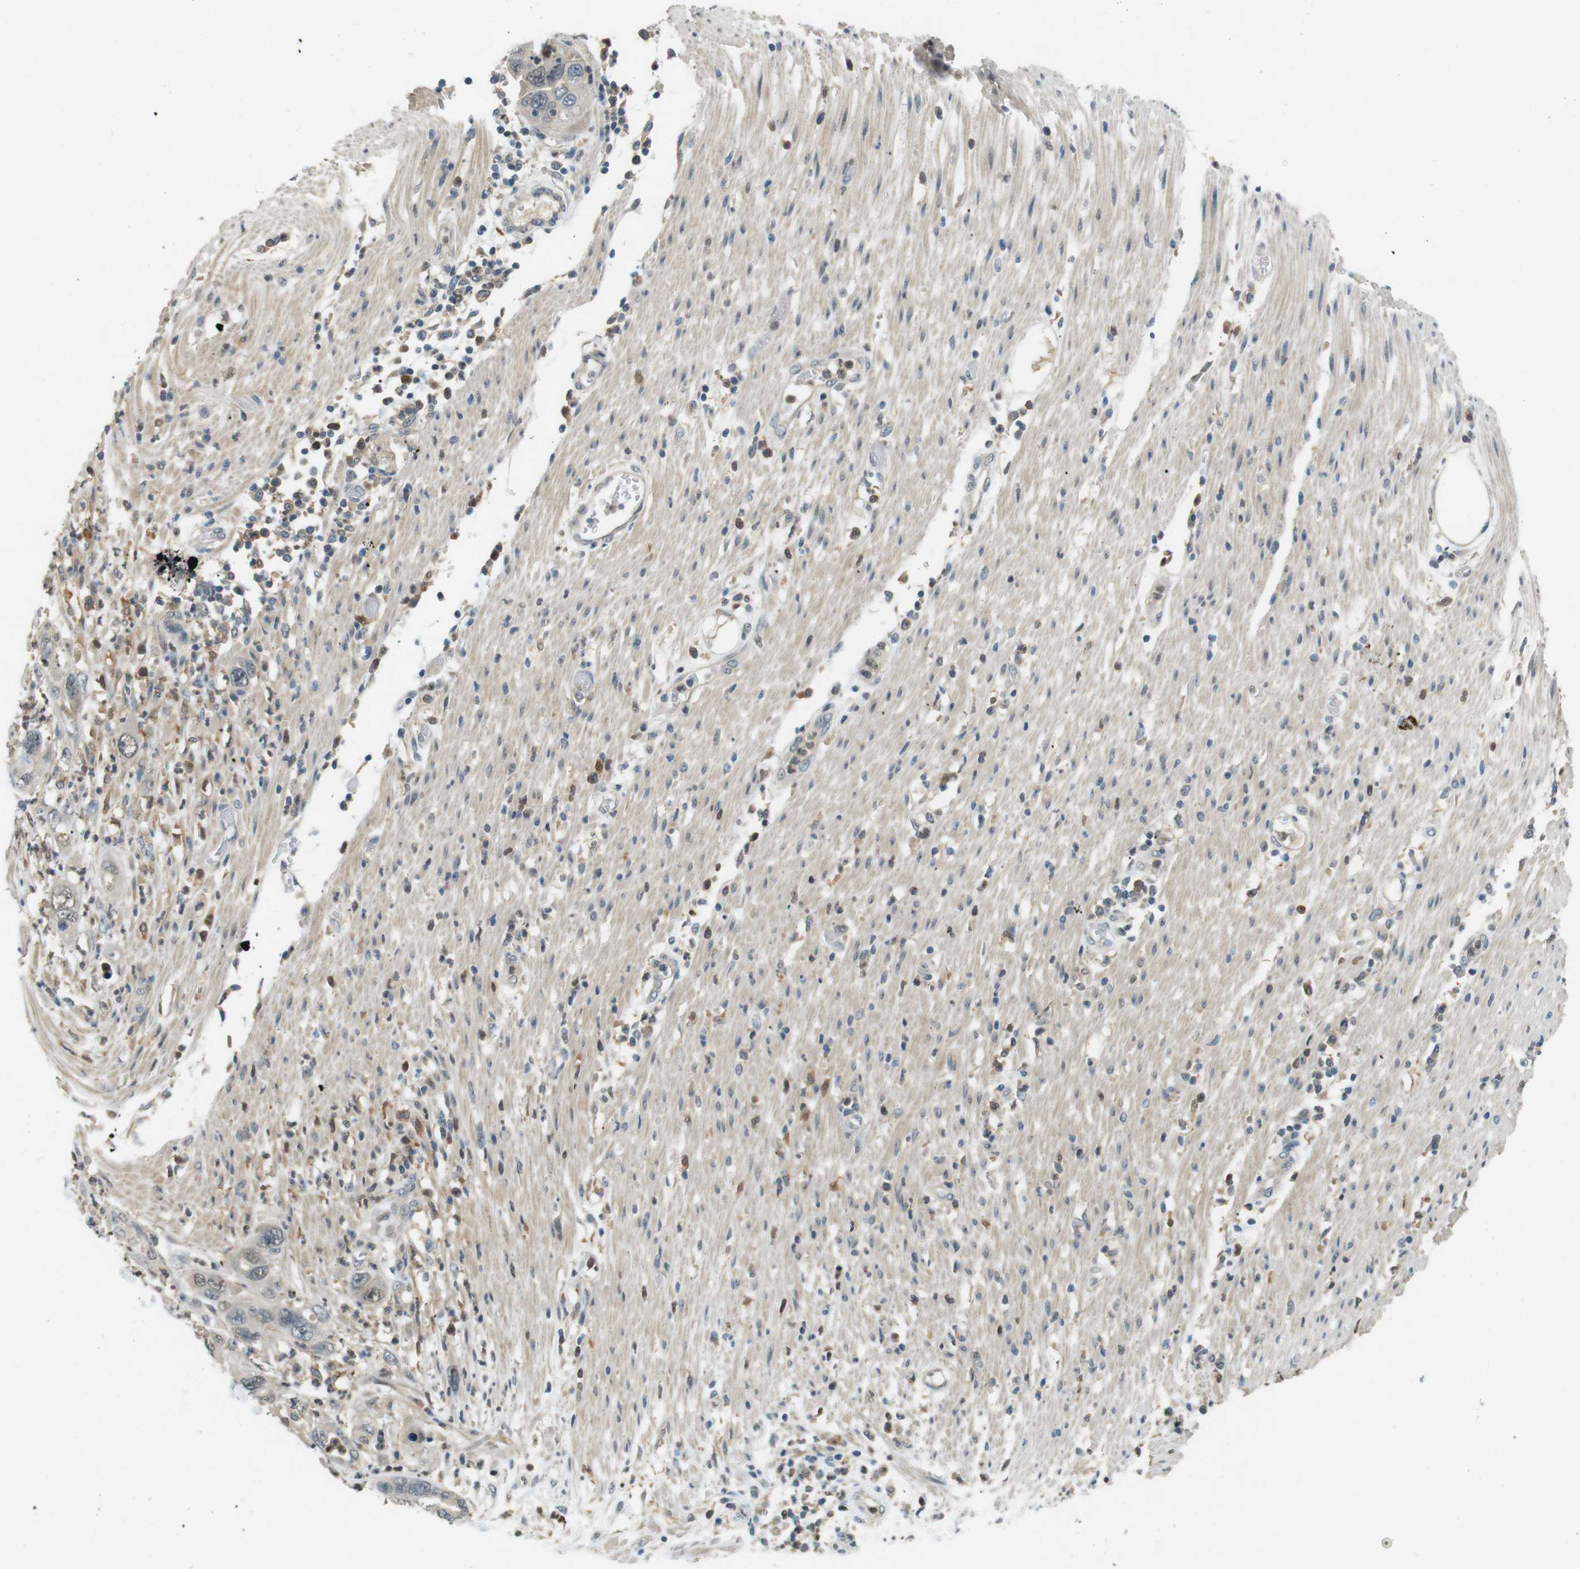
{"staining": {"intensity": "negative", "quantity": "none", "location": "none"}, "tissue": "pancreatic cancer", "cell_type": "Tumor cells", "image_type": "cancer", "snomed": [{"axis": "morphology", "description": "Adenocarcinoma, NOS"}, {"axis": "topography", "description": "Pancreas"}], "caption": "This photomicrograph is of pancreatic cancer stained with immunohistochemistry (IHC) to label a protein in brown with the nuclei are counter-stained blue. There is no staining in tumor cells.", "gene": "CDK14", "patient": {"sex": "female", "age": 71}}